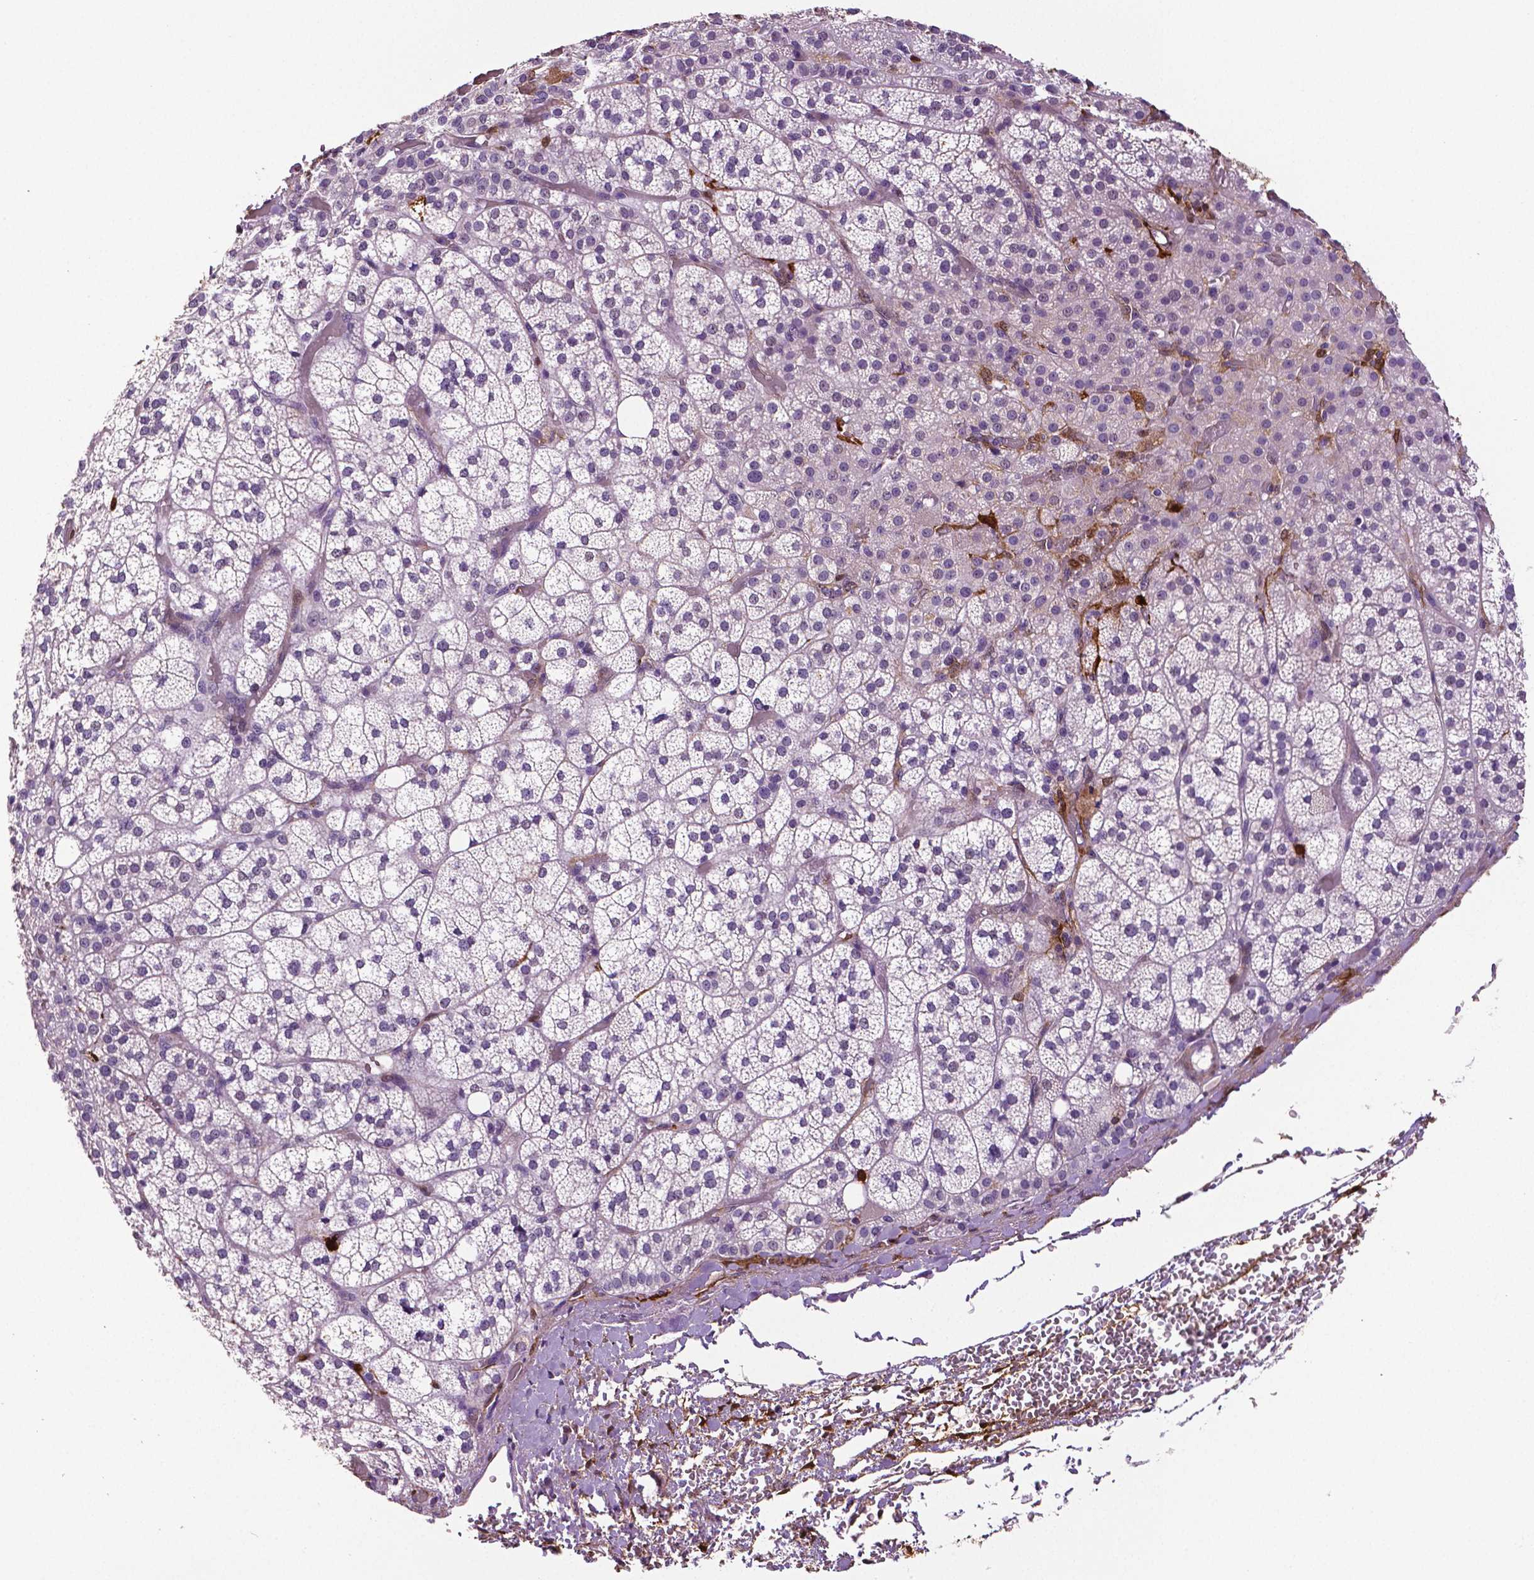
{"staining": {"intensity": "negative", "quantity": "none", "location": "none"}, "tissue": "adrenal gland", "cell_type": "Glandular cells", "image_type": "normal", "snomed": [{"axis": "morphology", "description": "Normal tissue, NOS"}, {"axis": "topography", "description": "Adrenal gland"}], "caption": "Image shows no protein staining in glandular cells of unremarkable adrenal gland. (DAB (3,3'-diaminobenzidine) immunohistochemistry visualized using brightfield microscopy, high magnification).", "gene": "PHGDH", "patient": {"sex": "female", "age": 60}}